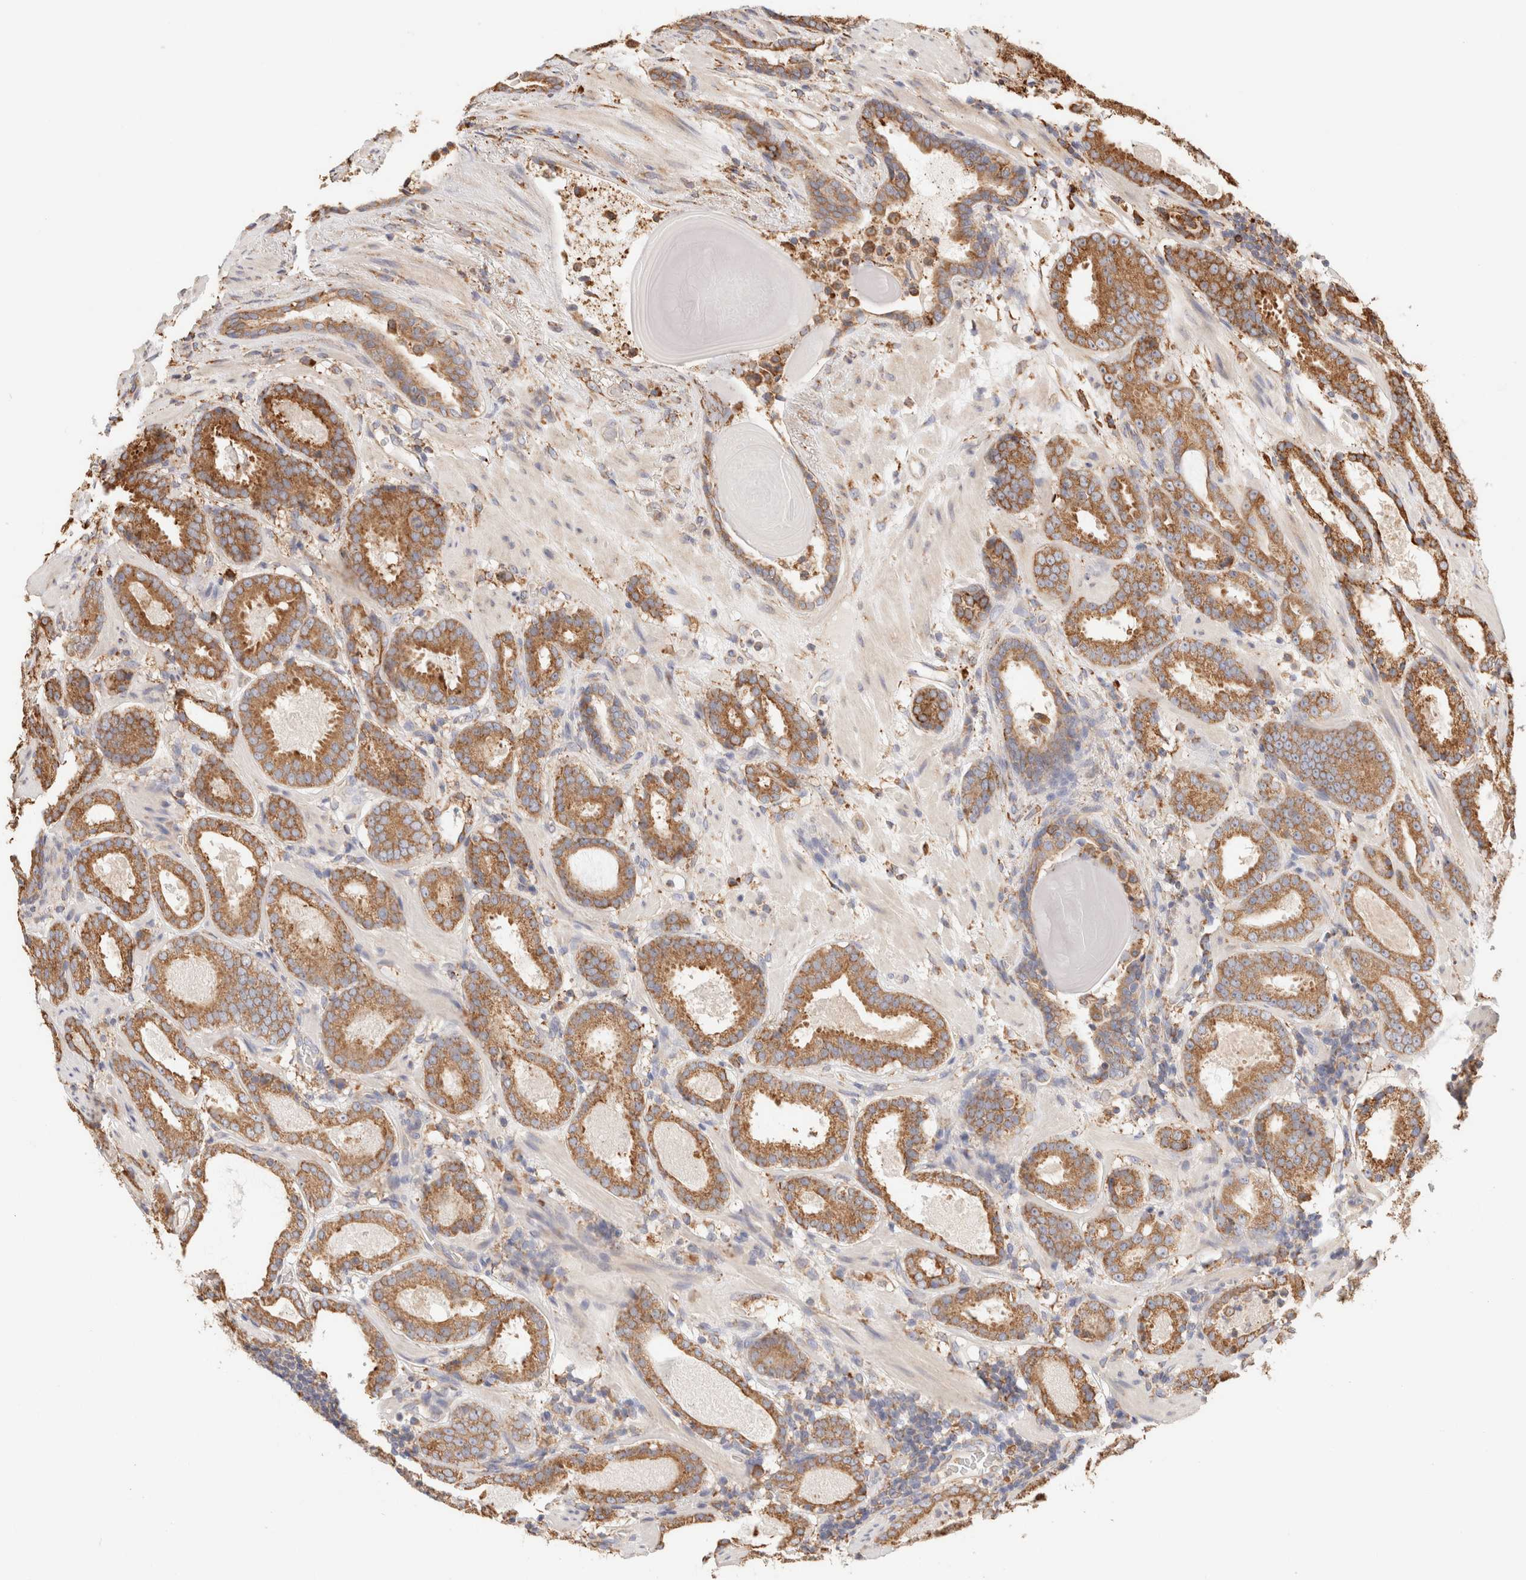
{"staining": {"intensity": "moderate", "quantity": ">75%", "location": "cytoplasmic/membranous"}, "tissue": "prostate cancer", "cell_type": "Tumor cells", "image_type": "cancer", "snomed": [{"axis": "morphology", "description": "Adenocarcinoma, Low grade"}, {"axis": "topography", "description": "Prostate"}], "caption": "Prostate adenocarcinoma (low-grade) was stained to show a protein in brown. There is medium levels of moderate cytoplasmic/membranous expression in approximately >75% of tumor cells.", "gene": "FER", "patient": {"sex": "male", "age": 69}}